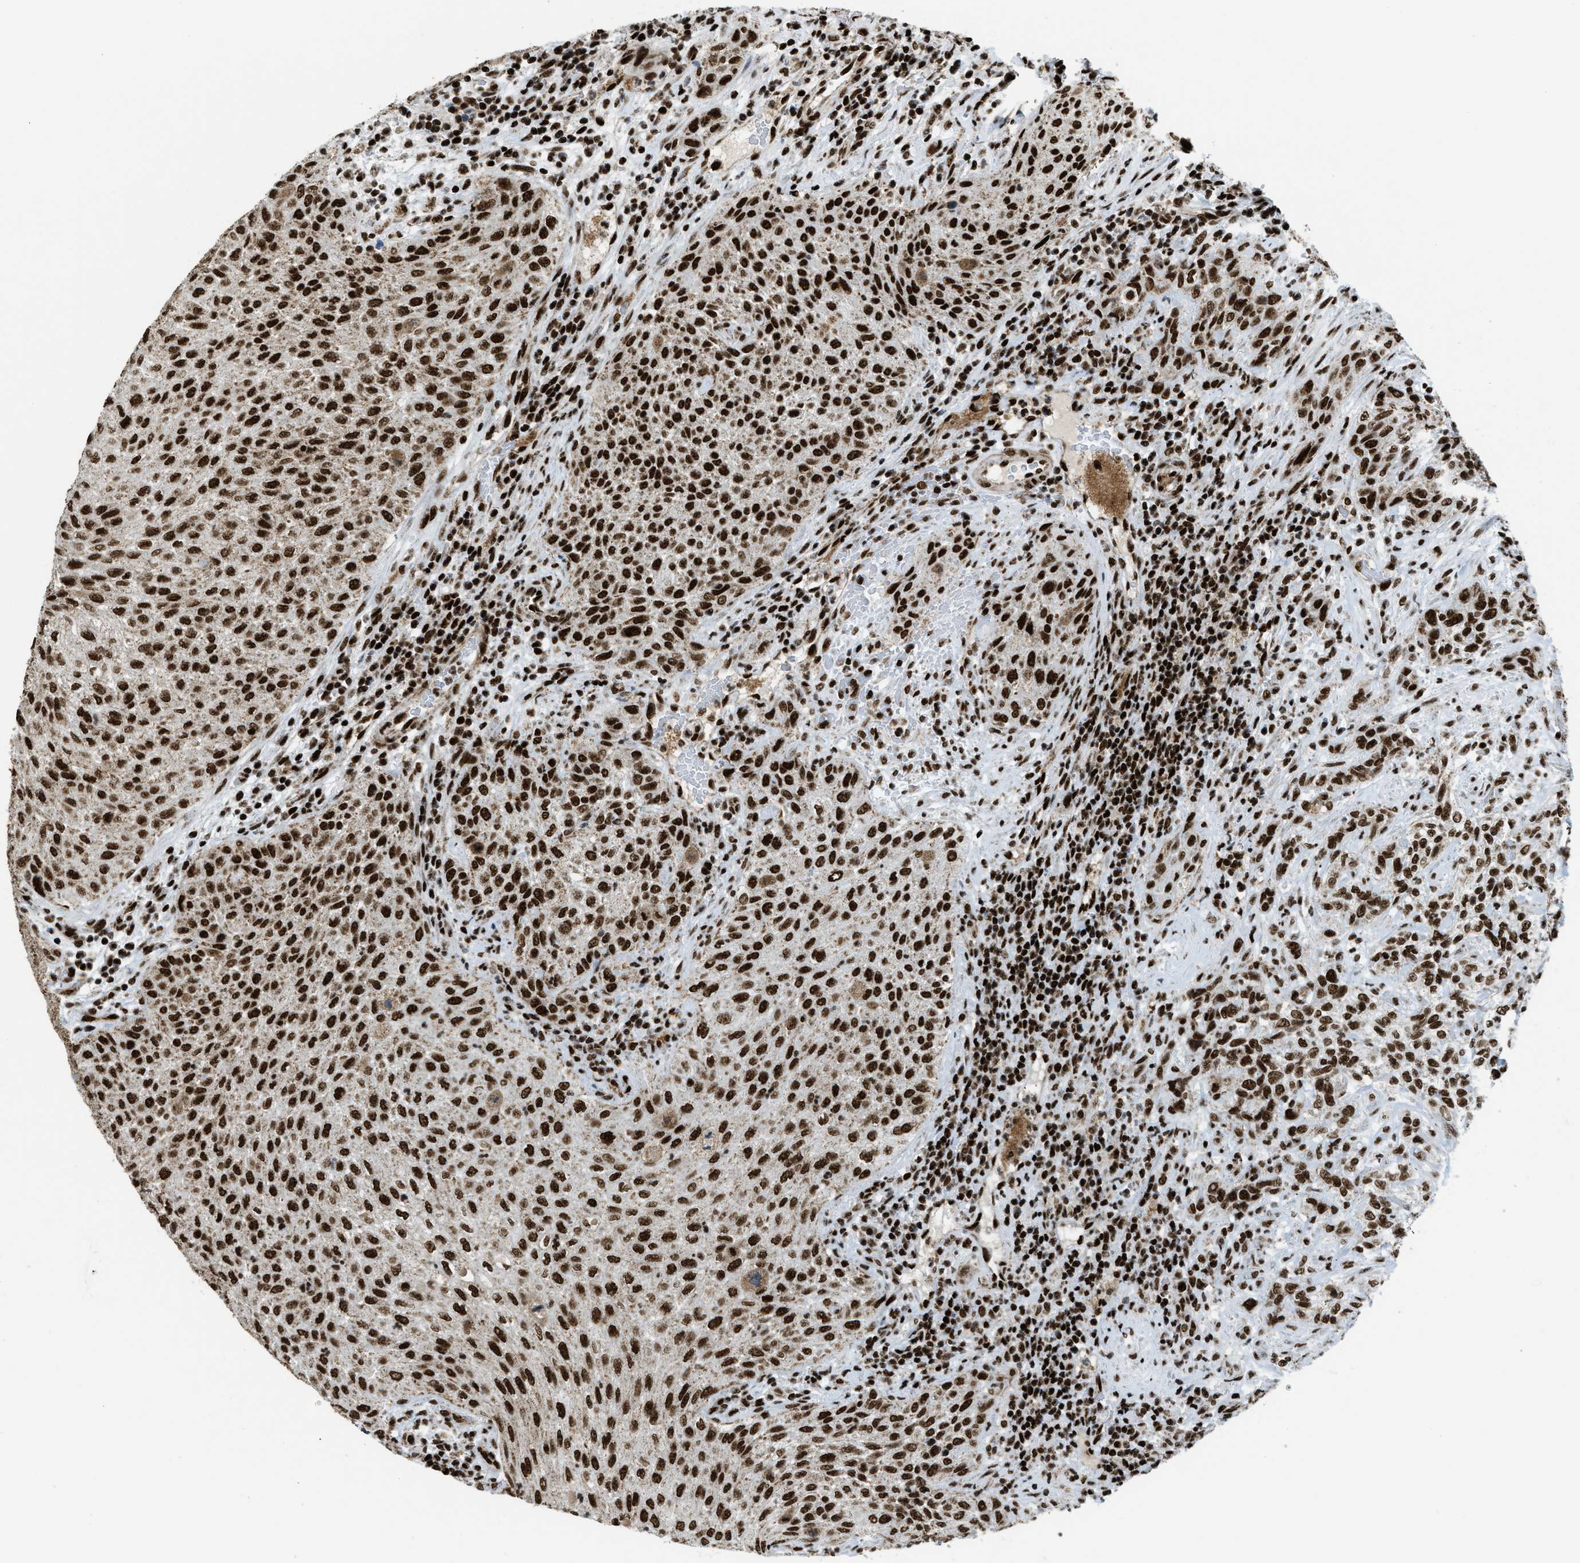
{"staining": {"intensity": "strong", "quantity": ">75%", "location": "nuclear"}, "tissue": "urothelial cancer", "cell_type": "Tumor cells", "image_type": "cancer", "snomed": [{"axis": "morphology", "description": "Urothelial carcinoma, Low grade"}, {"axis": "morphology", "description": "Urothelial carcinoma, High grade"}, {"axis": "topography", "description": "Urinary bladder"}], "caption": "Approximately >75% of tumor cells in human low-grade urothelial carcinoma show strong nuclear protein staining as visualized by brown immunohistochemical staining.", "gene": "GABPB1", "patient": {"sex": "male", "age": 35}}